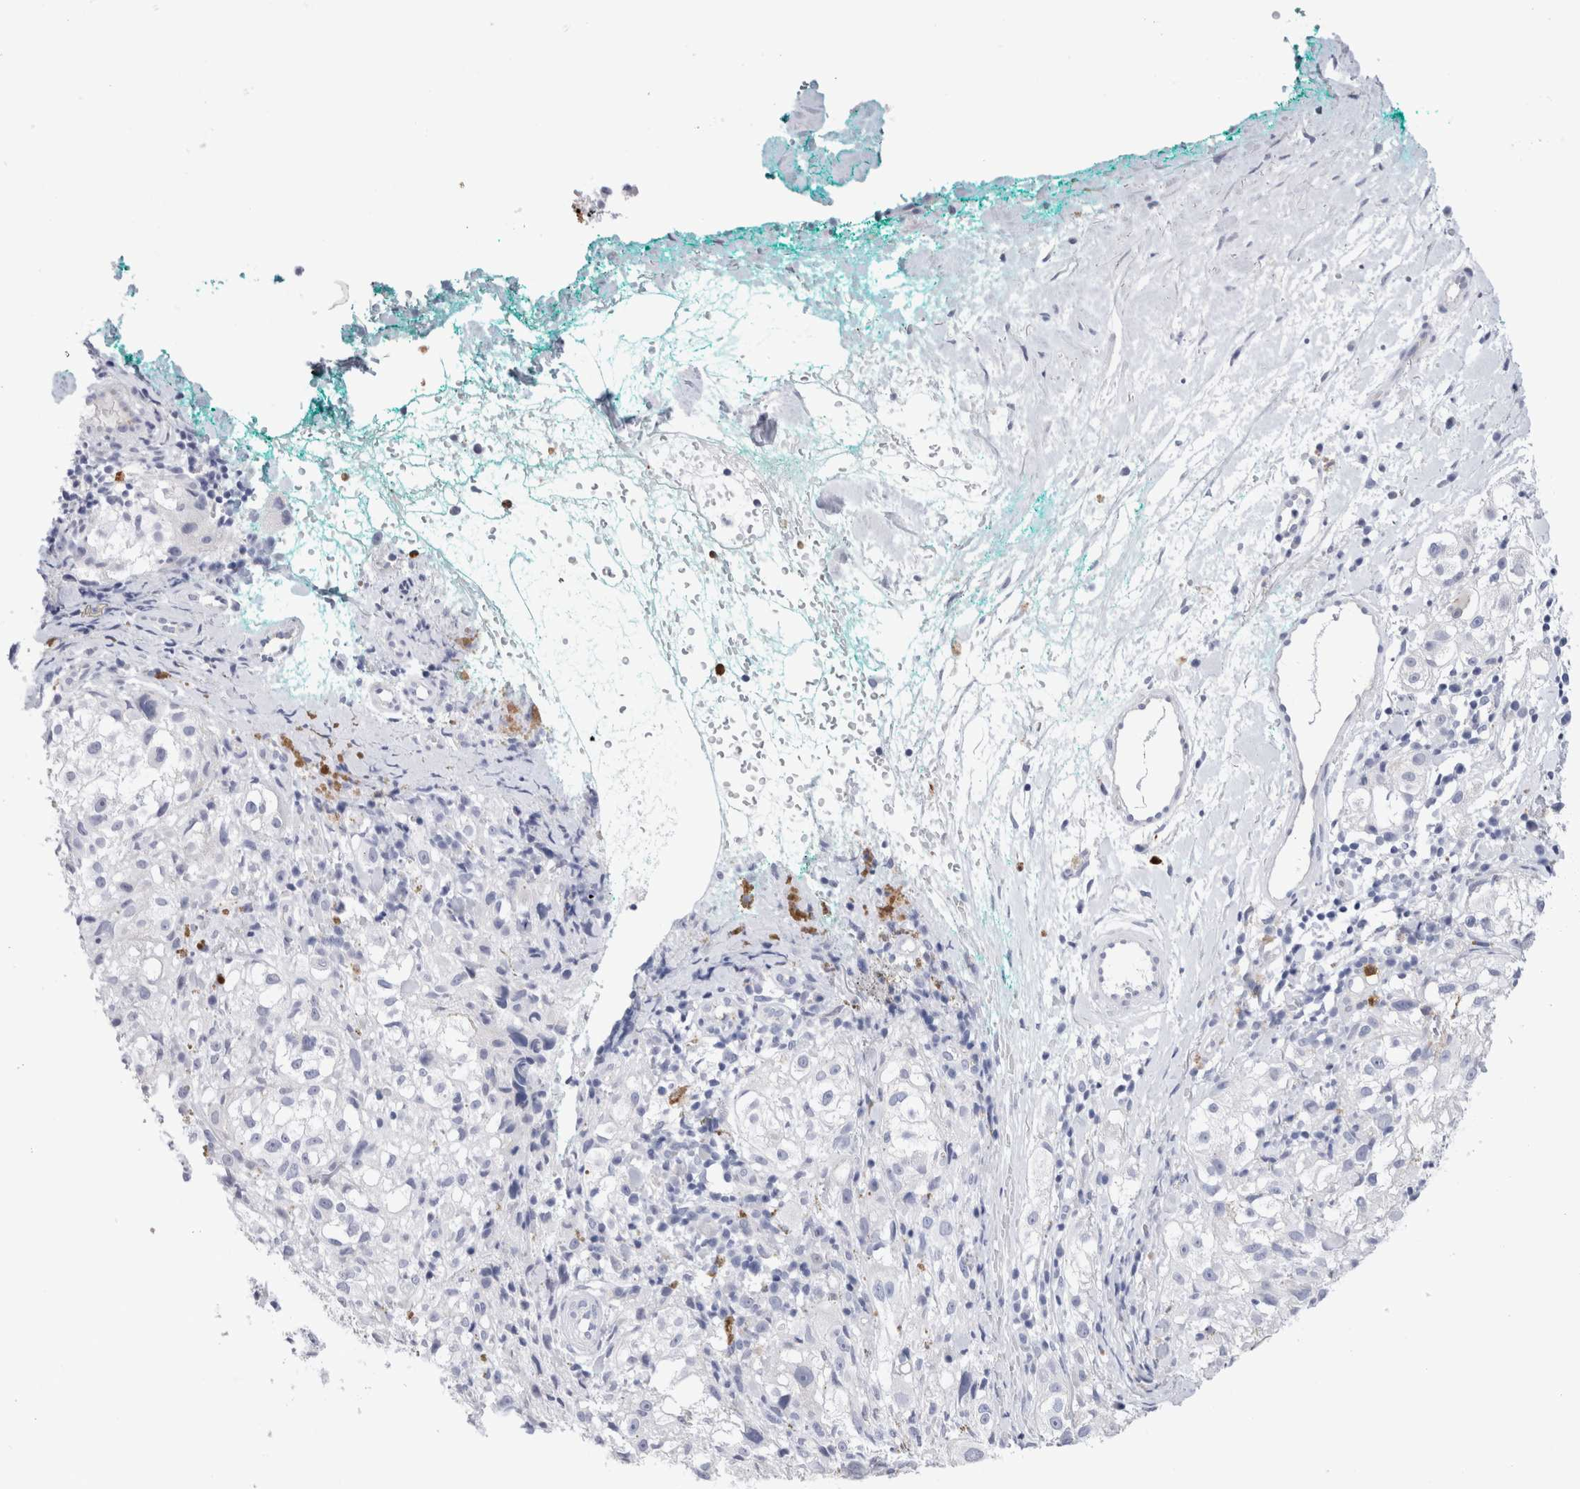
{"staining": {"intensity": "negative", "quantity": "none", "location": "none"}, "tissue": "melanoma", "cell_type": "Tumor cells", "image_type": "cancer", "snomed": [{"axis": "morphology", "description": "Necrosis, NOS"}, {"axis": "morphology", "description": "Malignant melanoma, NOS"}, {"axis": "topography", "description": "Skin"}], "caption": "High power microscopy micrograph of an IHC micrograph of malignant melanoma, revealing no significant positivity in tumor cells. (Brightfield microscopy of DAB (3,3'-diaminobenzidine) IHC at high magnification).", "gene": "SLC10A5", "patient": {"sex": "female", "age": 87}}